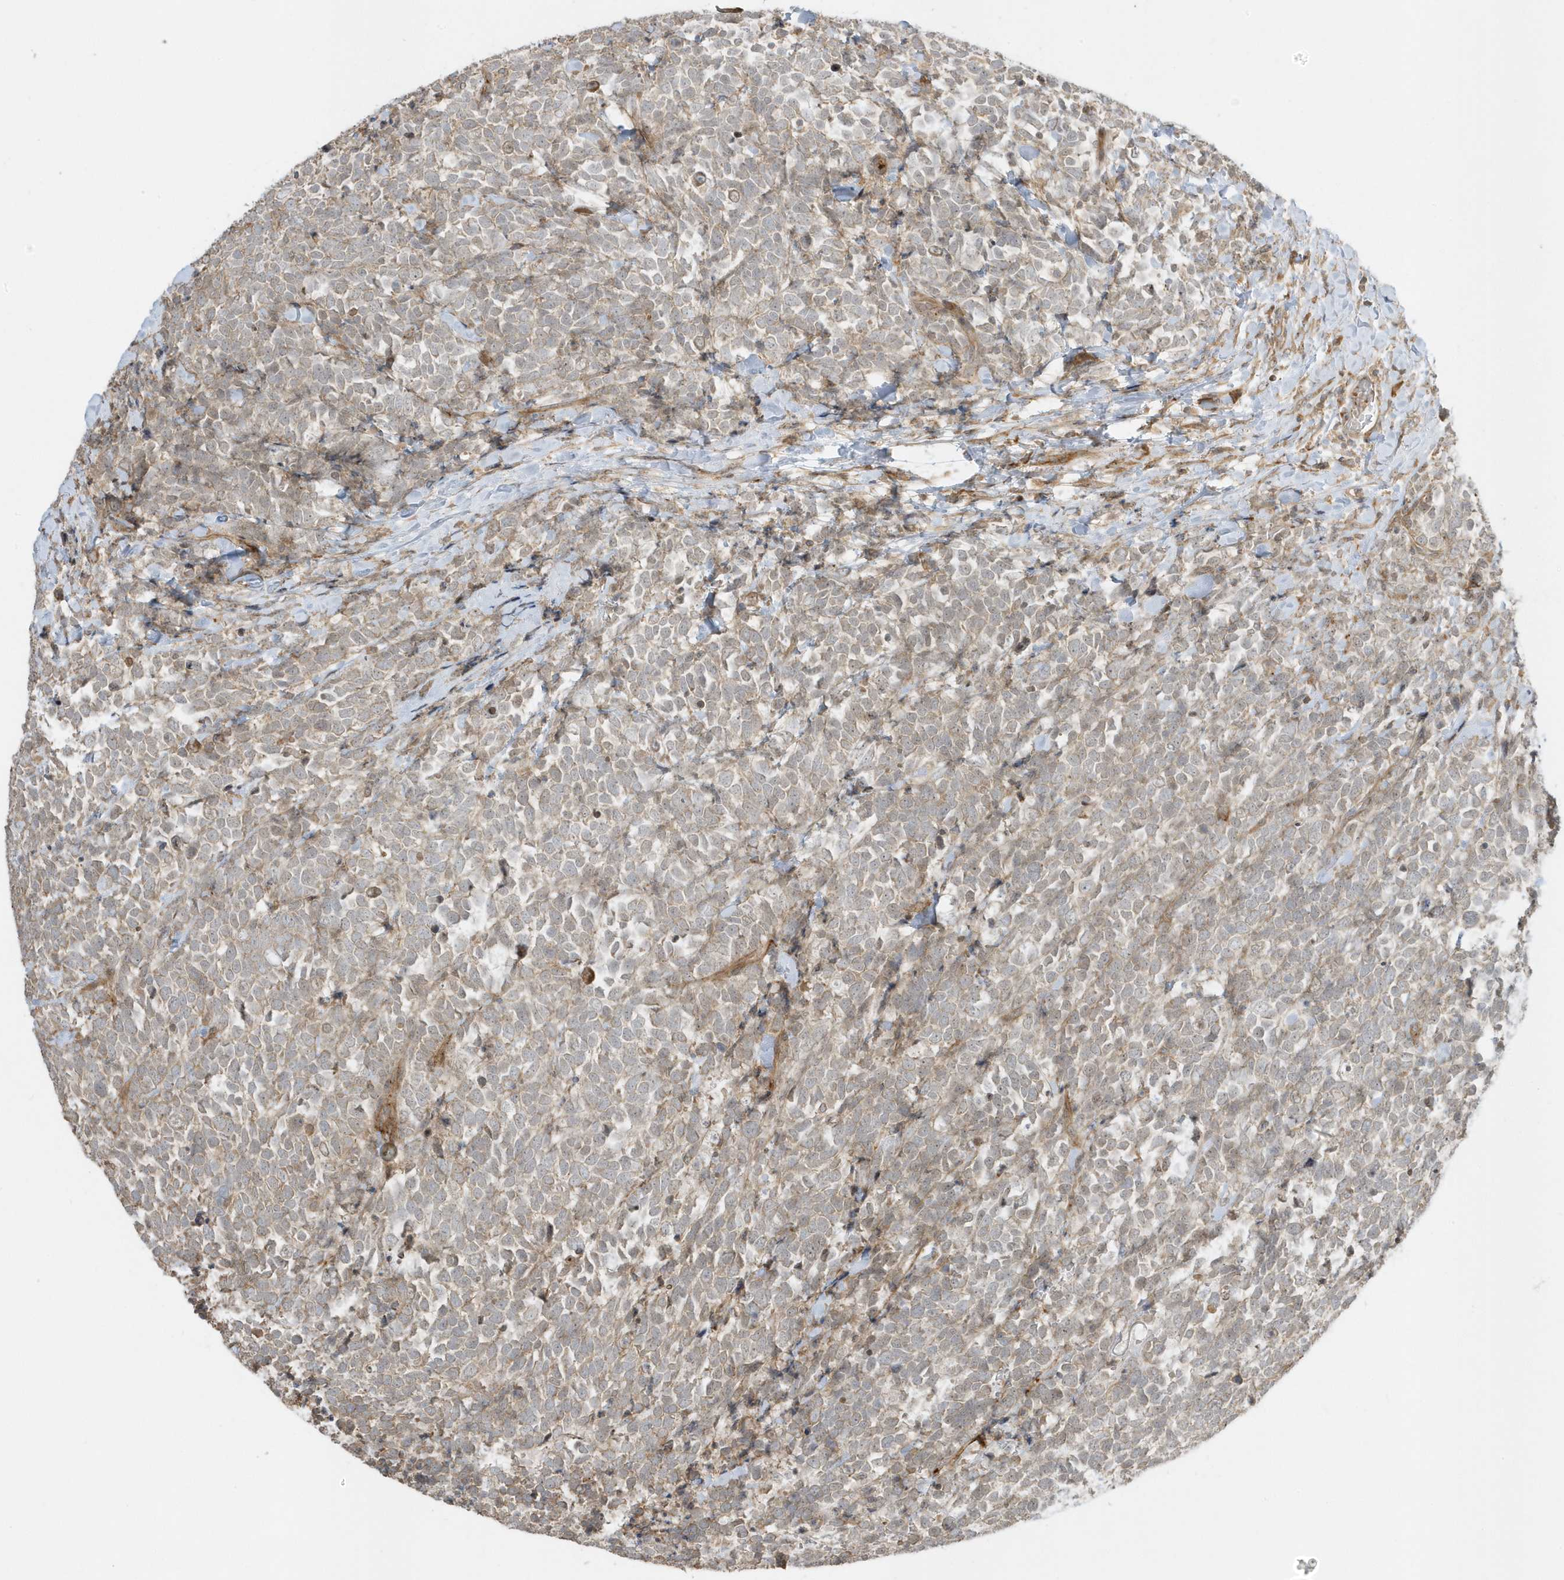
{"staining": {"intensity": "weak", "quantity": ">75%", "location": "cytoplasmic/membranous"}, "tissue": "urothelial cancer", "cell_type": "Tumor cells", "image_type": "cancer", "snomed": [{"axis": "morphology", "description": "Urothelial carcinoma, High grade"}, {"axis": "topography", "description": "Urinary bladder"}], "caption": "A photomicrograph of urothelial cancer stained for a protein reveals weak cytoplasmic/membranous brown staining in tumor cells. (DAB (3,3'-diaminobenzidine) IHC with brightfield microscopy, high magnification).", "gene": "ZBTB8A", "patient": {"sex": "female", "age": 82}}